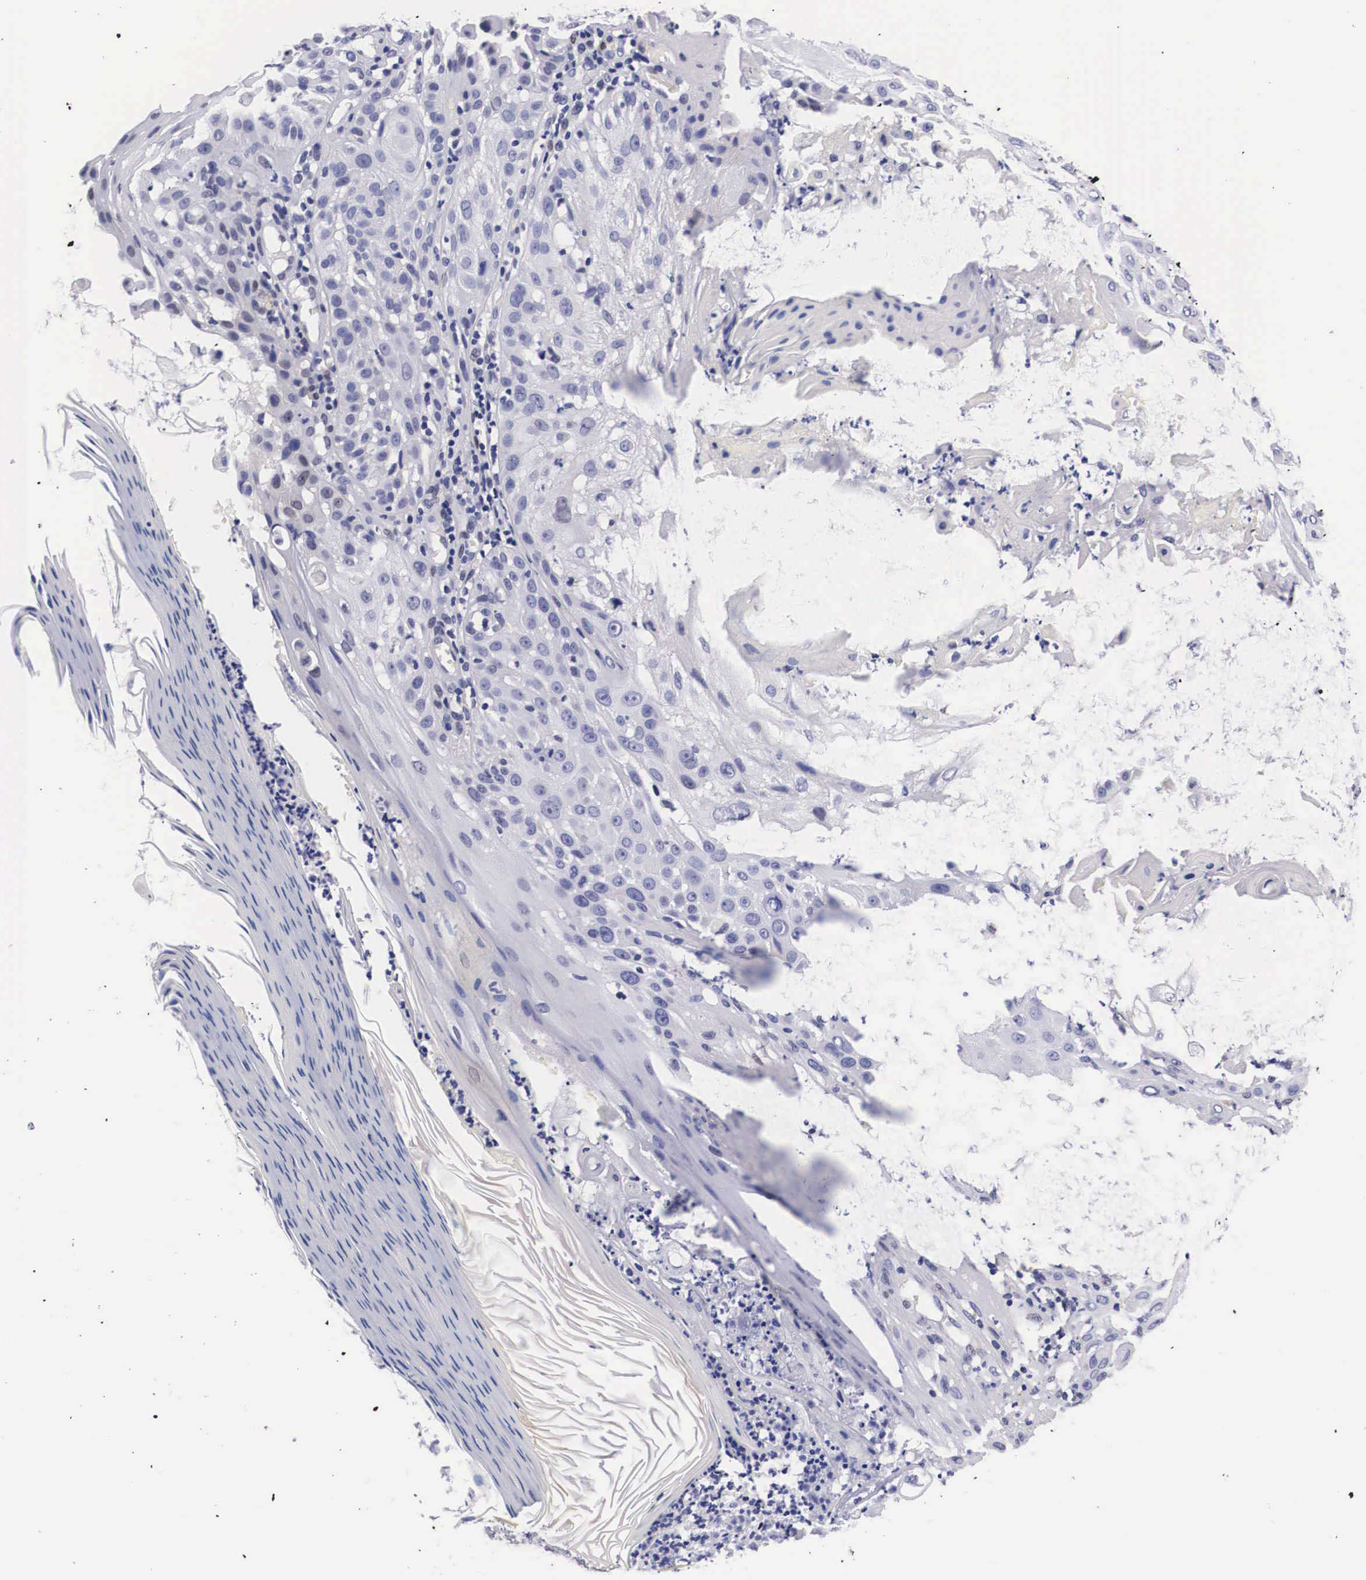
{"staining": {"intensity": "negative", "quantity": "none", "location": "none"}, "tissue": "skin cancer", "cell_type": "Tumor cells", "image_type": "cancer", "snomed": [{"axis": "morphology", "description": "Squamous cell carcinoma, NOS"}, {"axis": "topography", "description": "Skin"}], "caption": "There is no significant staining in tumor cells of skin cancer (squamous cell carcinoma).", "gene": "KHDRBS3", "patient": {"sex": "female", "age": 89}}